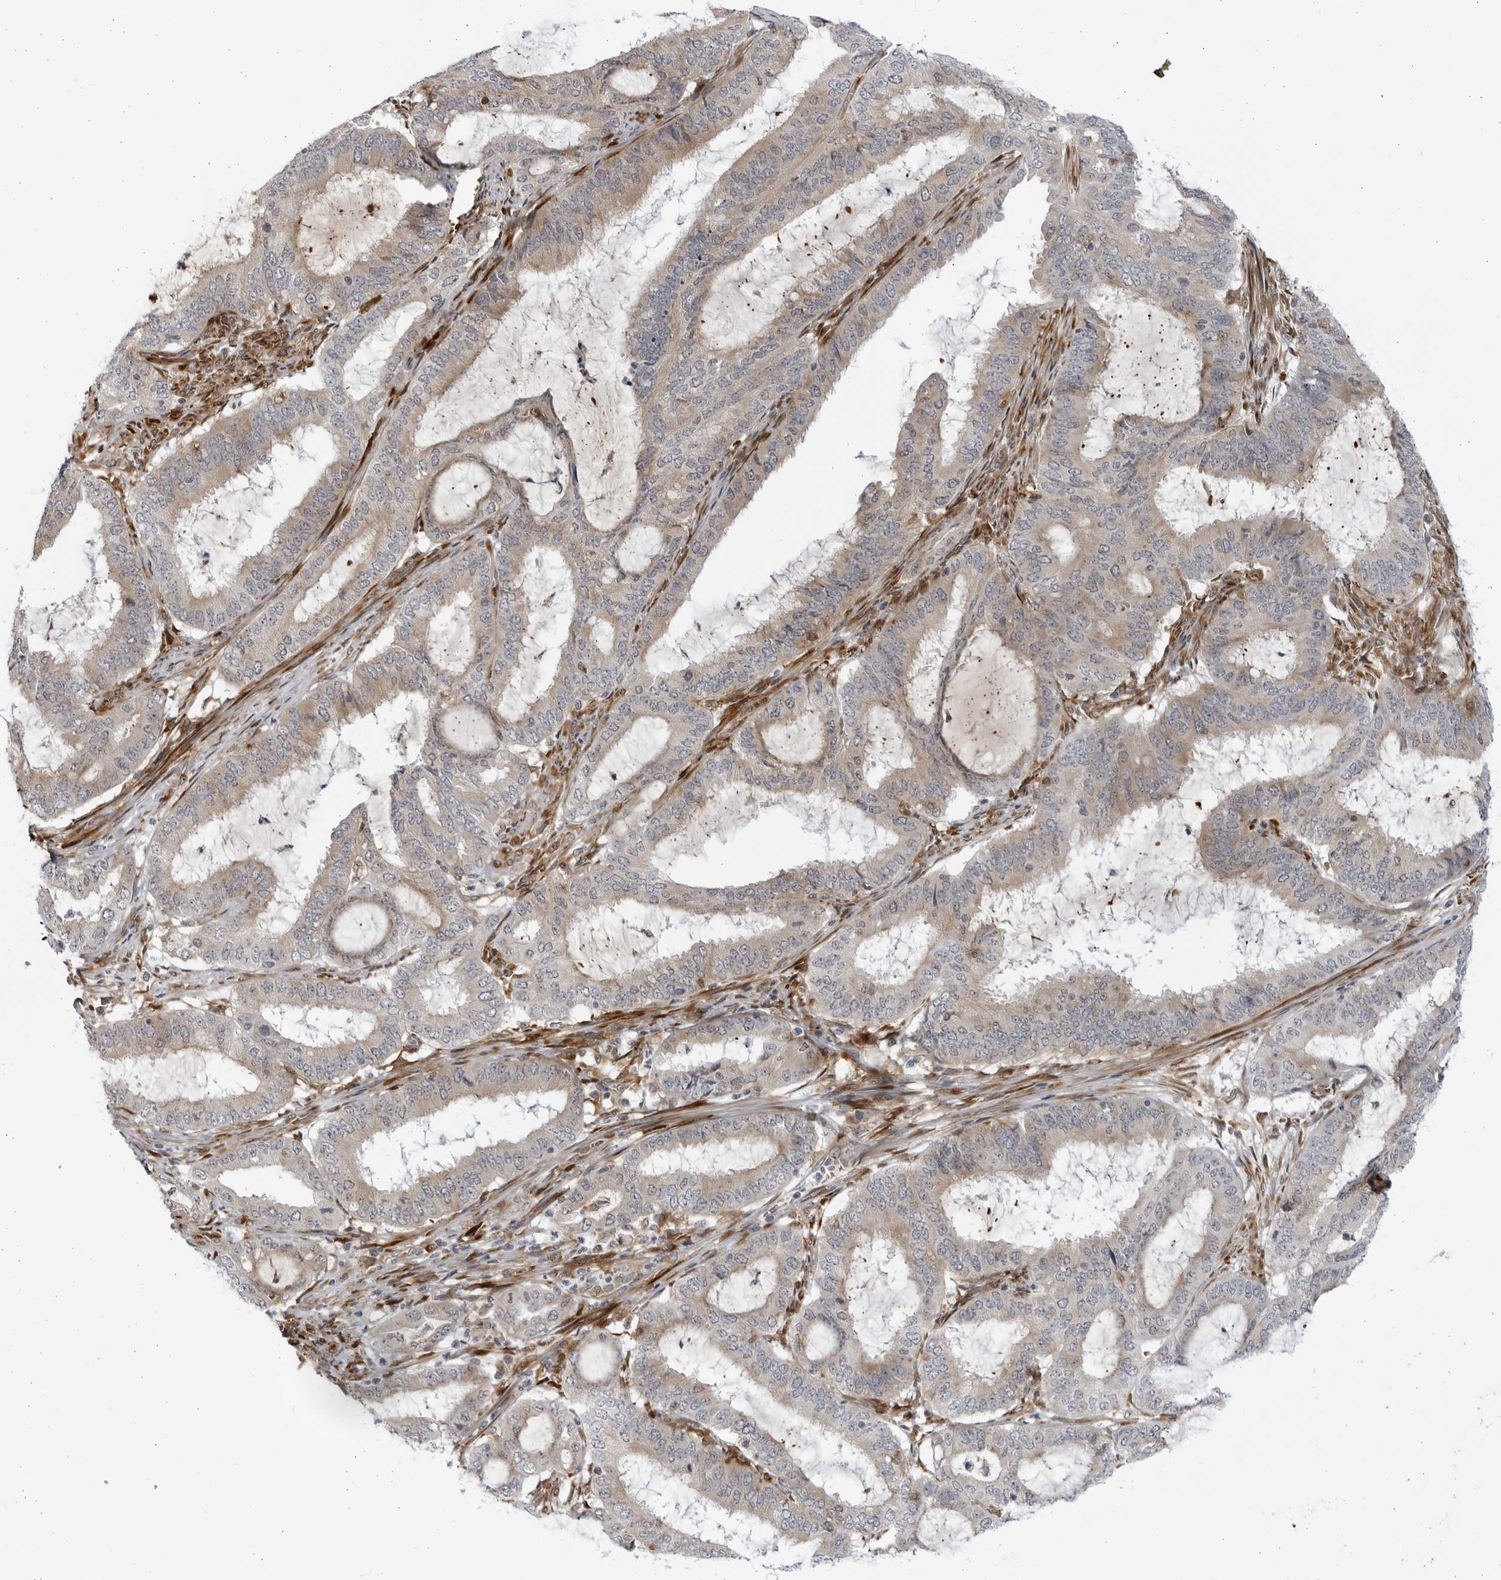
{"staining": {"intensity": "weak", "quantity": "<25%", "location": "cytoplasmic/membranous"}, "tissue": "endometrial cancer", "cell_type": "Tumor cells", "image_type": "cancer", "snomed": [{"axis": "morphology", "description": "Adenocarcinoma, NOS"}, {"axis": "topography", "description": "Endometrium"}], "caption": "A photomicrograph of human adenocarcinoma (endometrial) is negative for staining in tumor cells.", "gene": "BMP2K", "patient": {"sex": "female", "age": 51}}